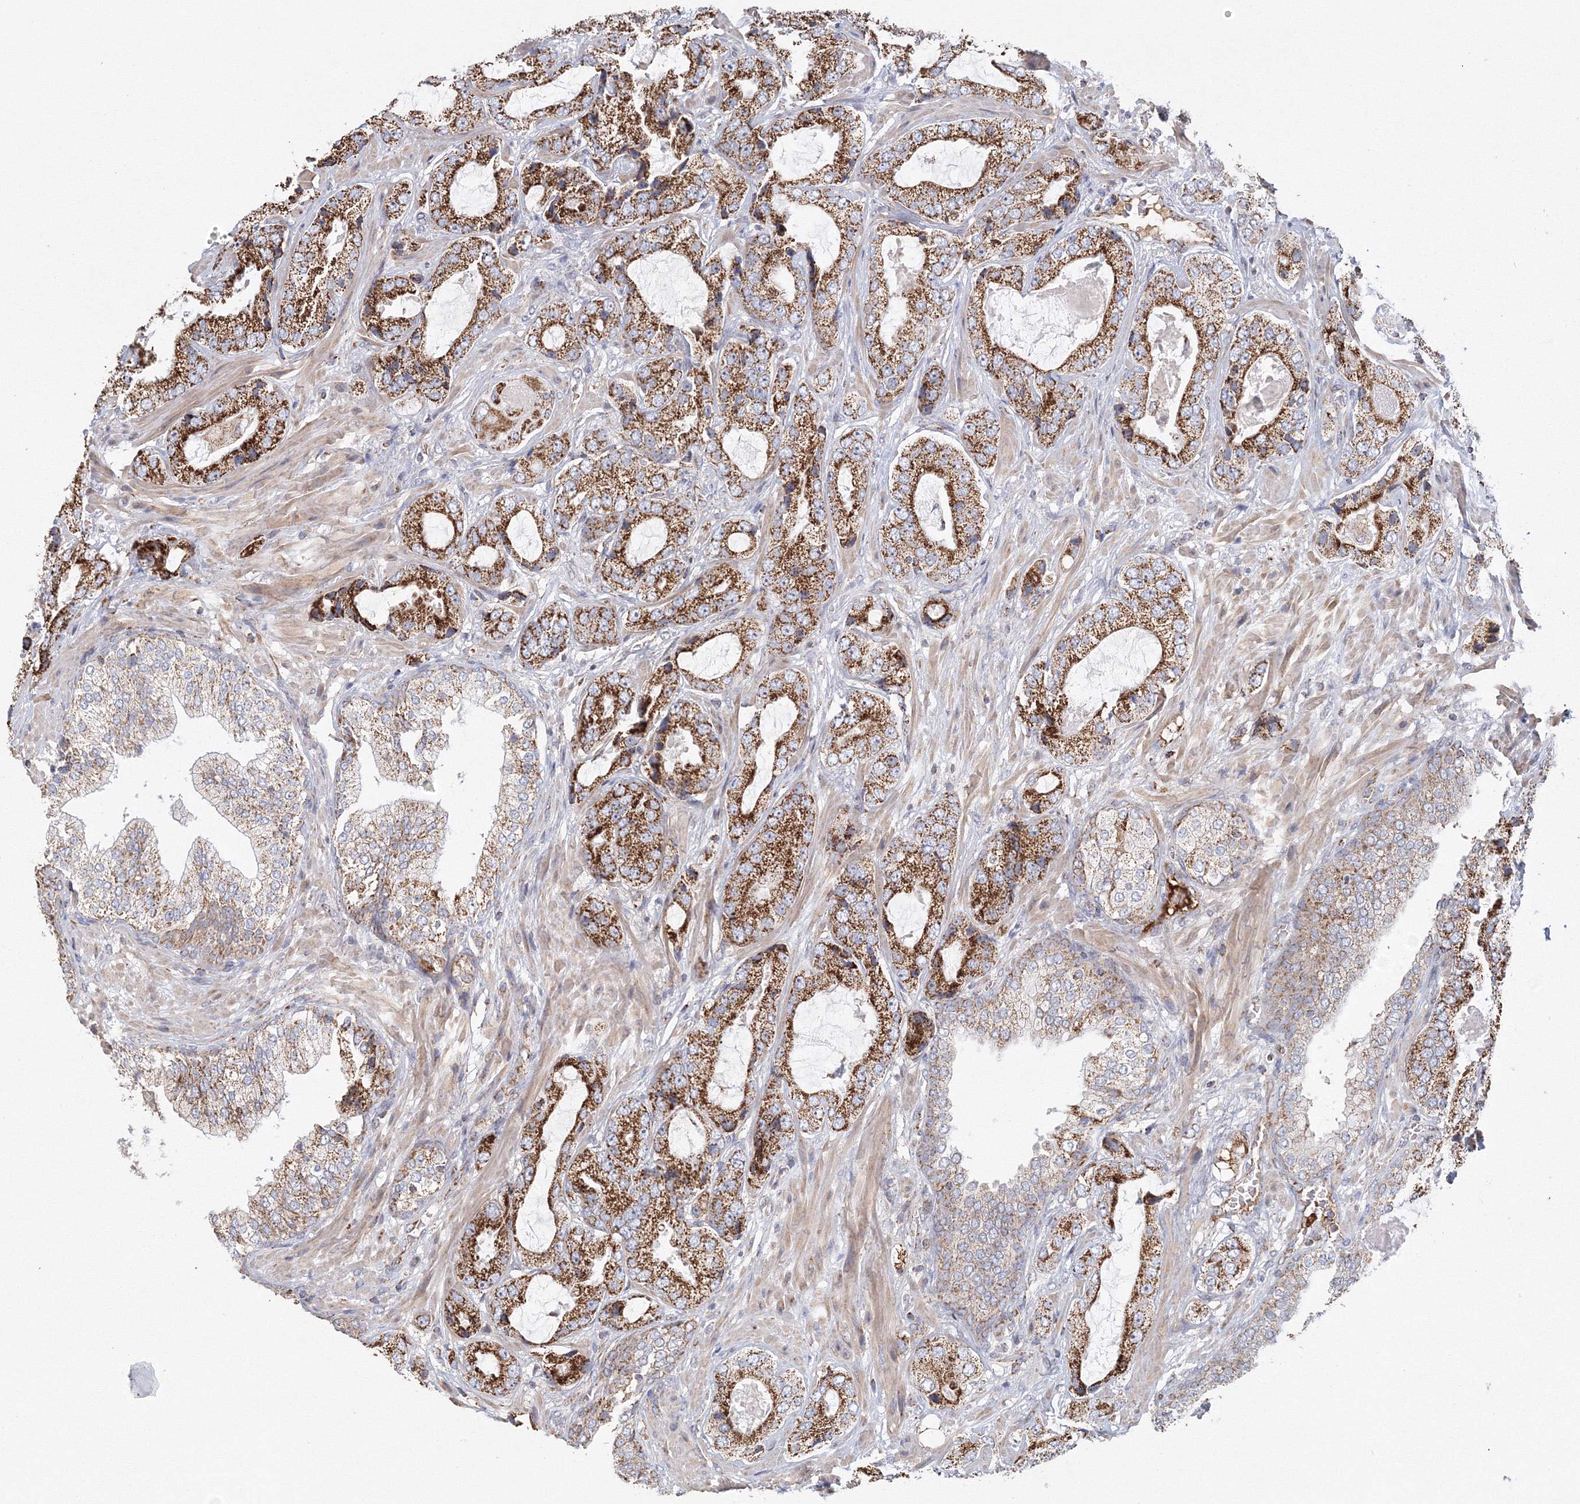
{"staining": {"intensity": "strong", "quantity": ">75%", "location": "cytoplasmic/membranous"}, "tissue": "prostate cancer", "cell_type": "Tumor cells", "image_type": "cancer", "snomed": [{"axis": "morphology", "description": "Normal tissue, NOS"}, {"axis": "morphology", "description": "Adenocarcinoma, High grade"}, {"axis": "topography", "description": "Prostate"}, {"axis": "topography", "description": "Peripheral nerve tissue"}], "caption": "Immunohistochemistry (IHC) histopathology image of human high-grade adenocarcinoma (prostate) stained for a protein (brown), which shows high levels of strong cytoplasmic/membranous staining in approximately >75% of tumor cells.", "gene": "GRPEL1", "patient": {"sex": "male", "age": 59}}